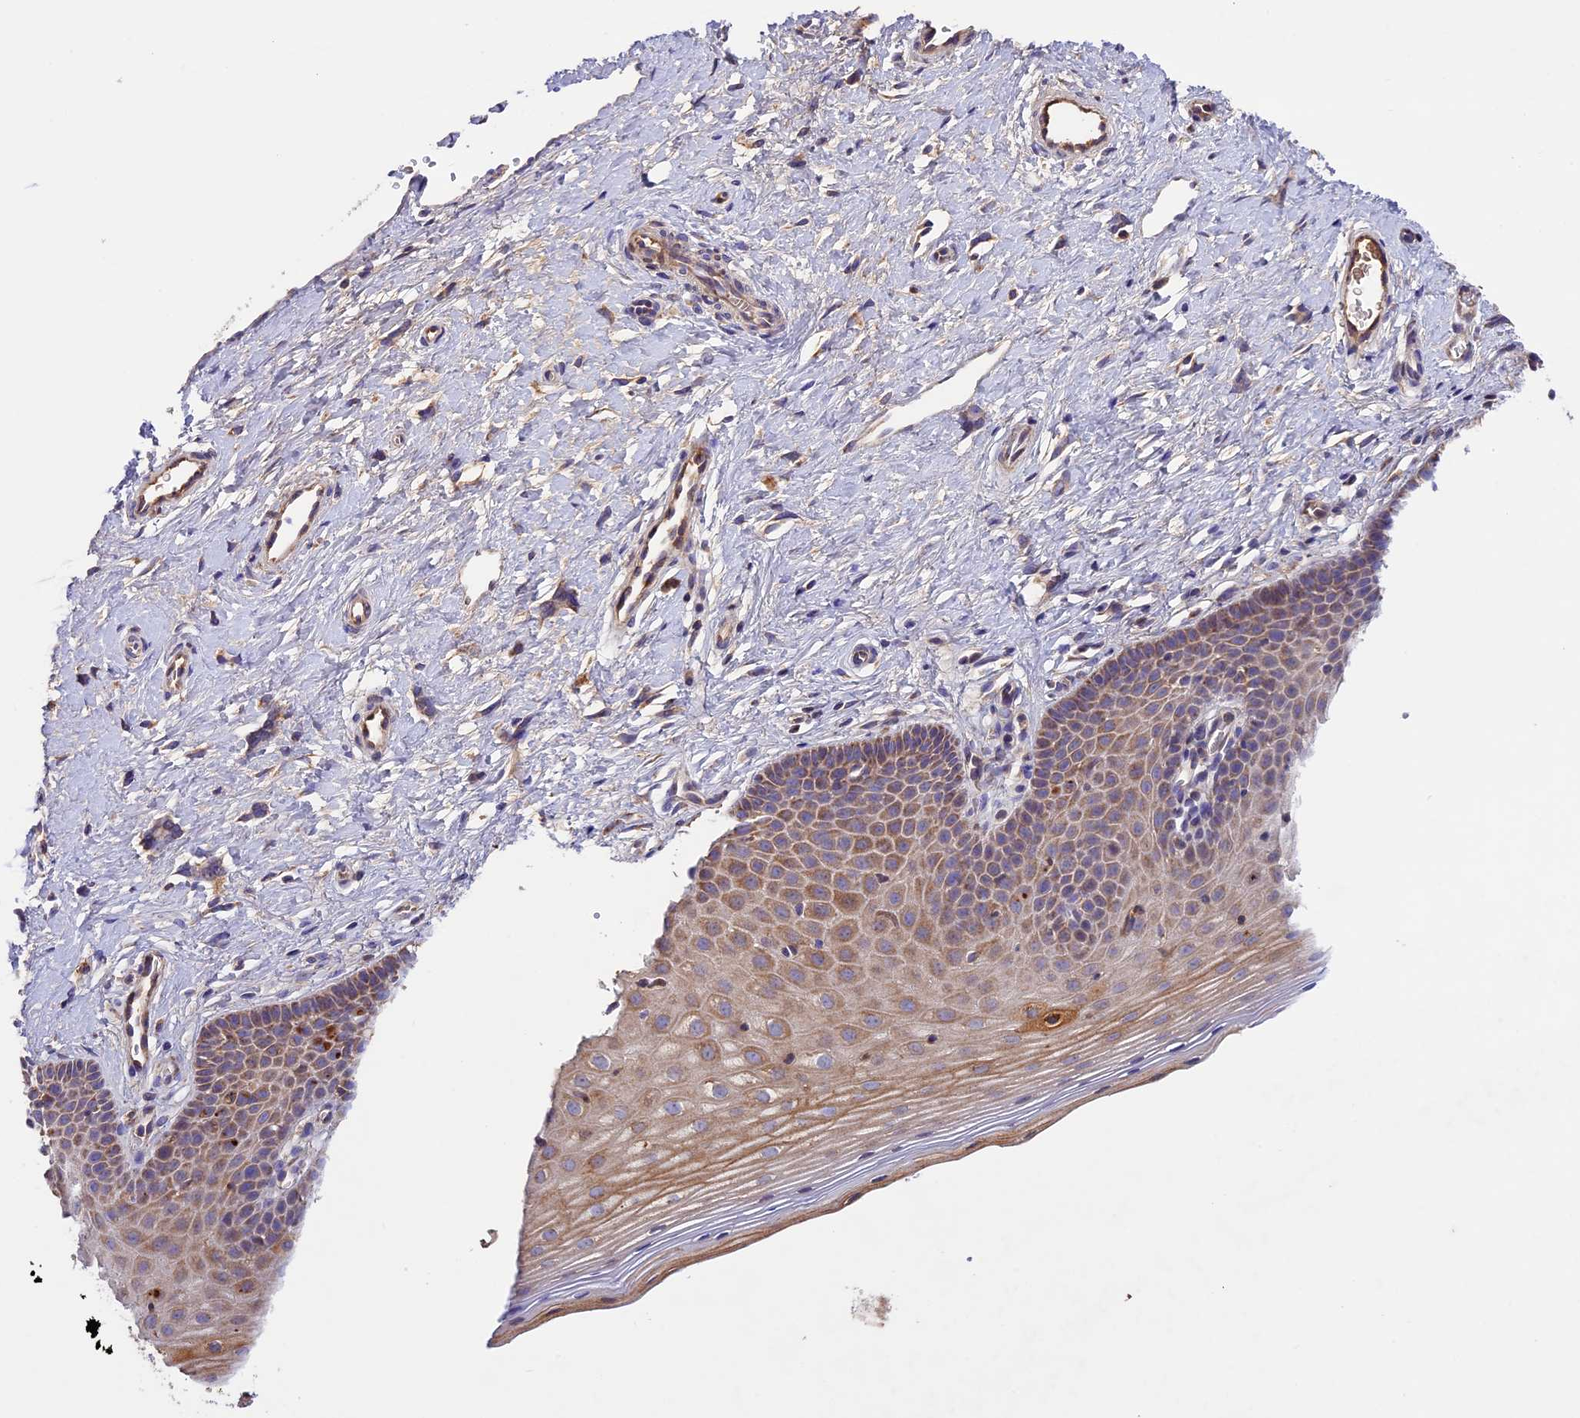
{"staining": {"intensity": "weak", "quantity": ">75%", "location": "cytoplasmic/membranous"}, "tissue": "cervix", "cell_type": "Glandular cells", "image_type": "normal", "snomed": [{"axis": "morphology", "description": "Normal tissue, NOS"}, {"axis": "topography", "description": "Cervix"}], "caption": "This photomicrograph exhibits normal cervix stained with IHC to label a protein in brown. The cytoplasmic/membranous of glandular cells show weak positivity for the protein. Nuclei are counter-stained blue.", "gene": "OCEL1", "patient": {"sex": "female", "age": 36}}